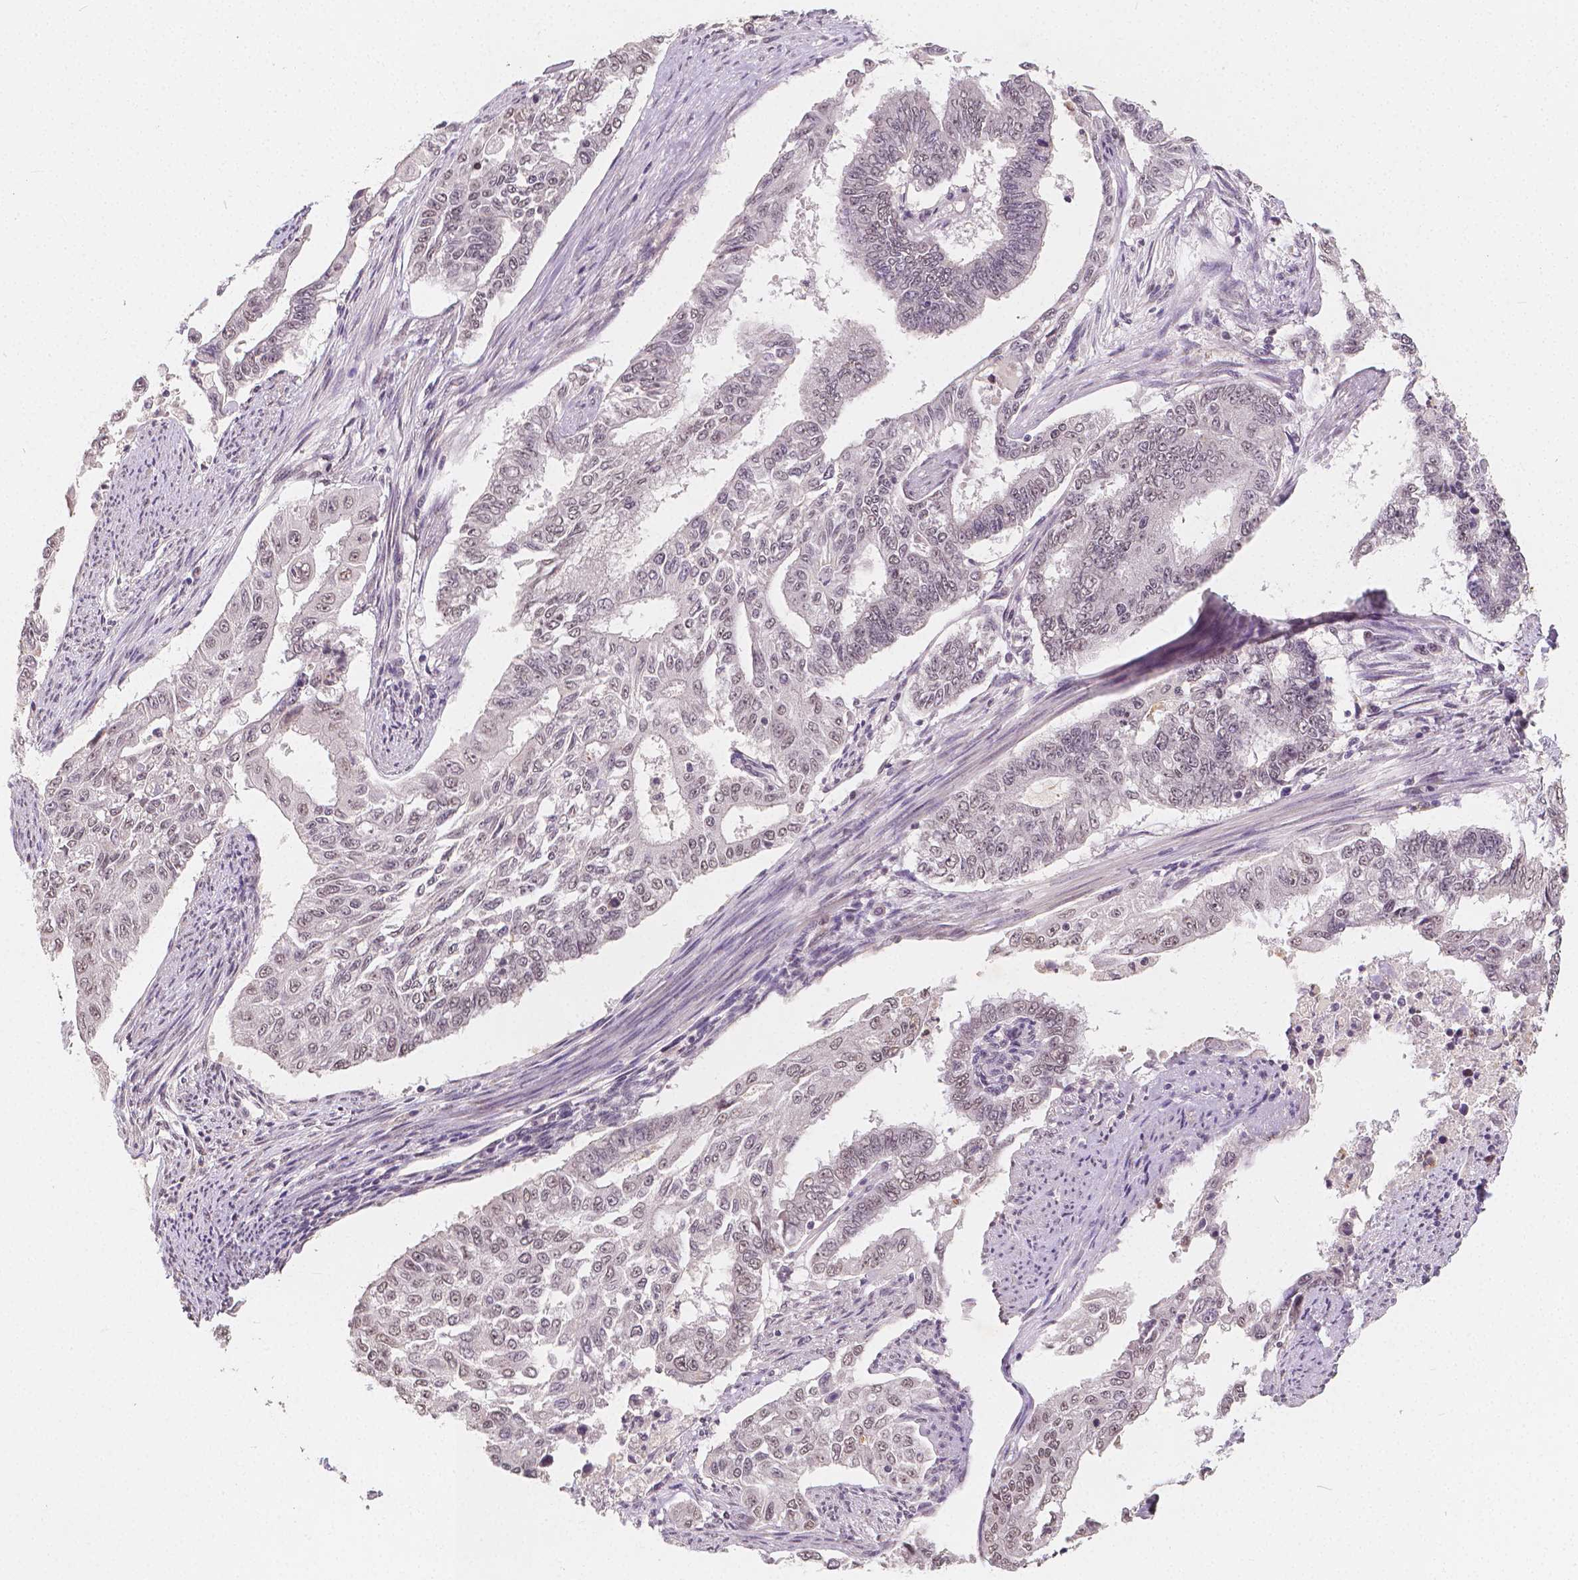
{"staining": {"intensity": "negative", "quantity": "none", "location": "none"}, "tissue": "endometrial cancer", "cell_type": "Tumor cells", "image_type": "cancer", "snomed": [{"axis": "morphology", "description": "Adenocarcinoma, NOS"}, {"axis": "topography", "description": "Uterus"}], "caption": "This is an immunohistochemistry image of endometrial cancer. There is no expression in tumor cells.", "gene": "NOLC1", "patient": {"sex": "female", "age": 59}}